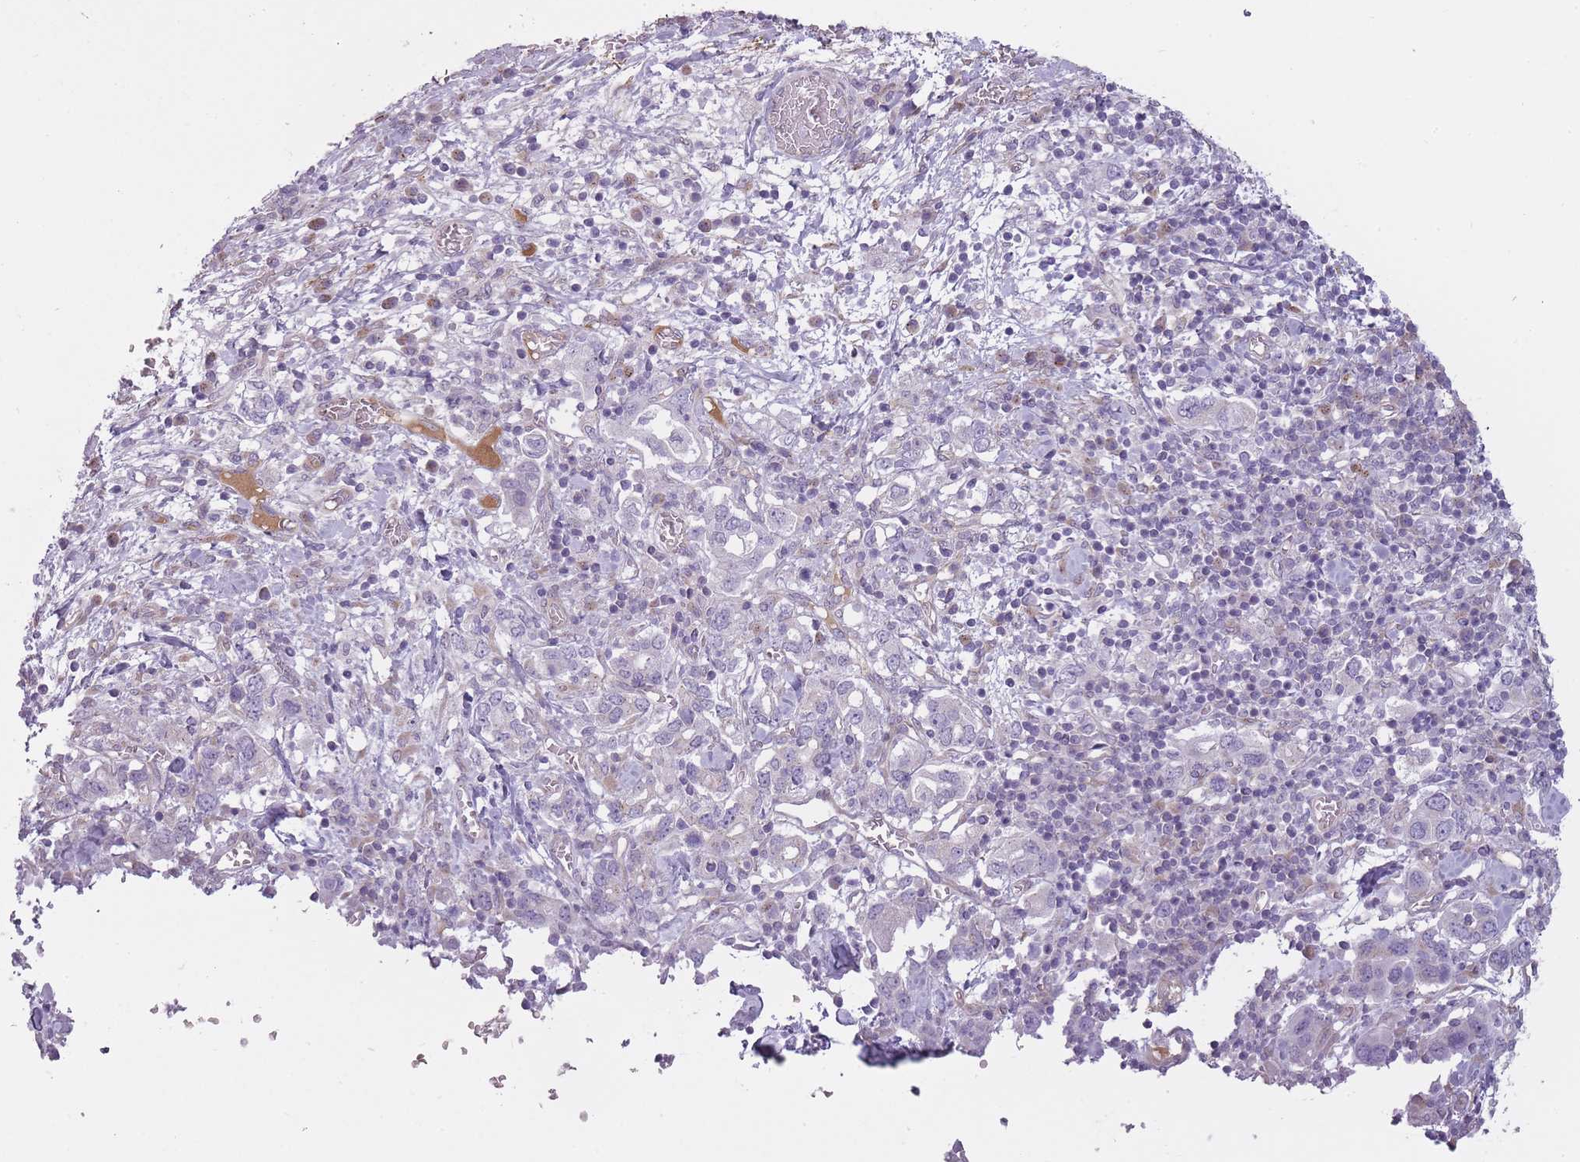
{"staining": {"intensity": "negative", "quantity": "none", "location": "none"}, "tissue": "stomach cancer", "cell_type": "Tumor cells", "image_type": "cancer", "snomed": [{"axis": "morphology", "description": "Adenocarcinoma, NOS"}, {"axis": "topography", "description": "Stomach, upper"}, {"axis": "topography", "description": "Stomach"}], "caption": "Tumor cells show no significant protein expression in stomach cancer (adenocarcinoma).", "gene": "PGRMC2", "patient": {"sex": "male", "age": 62}}